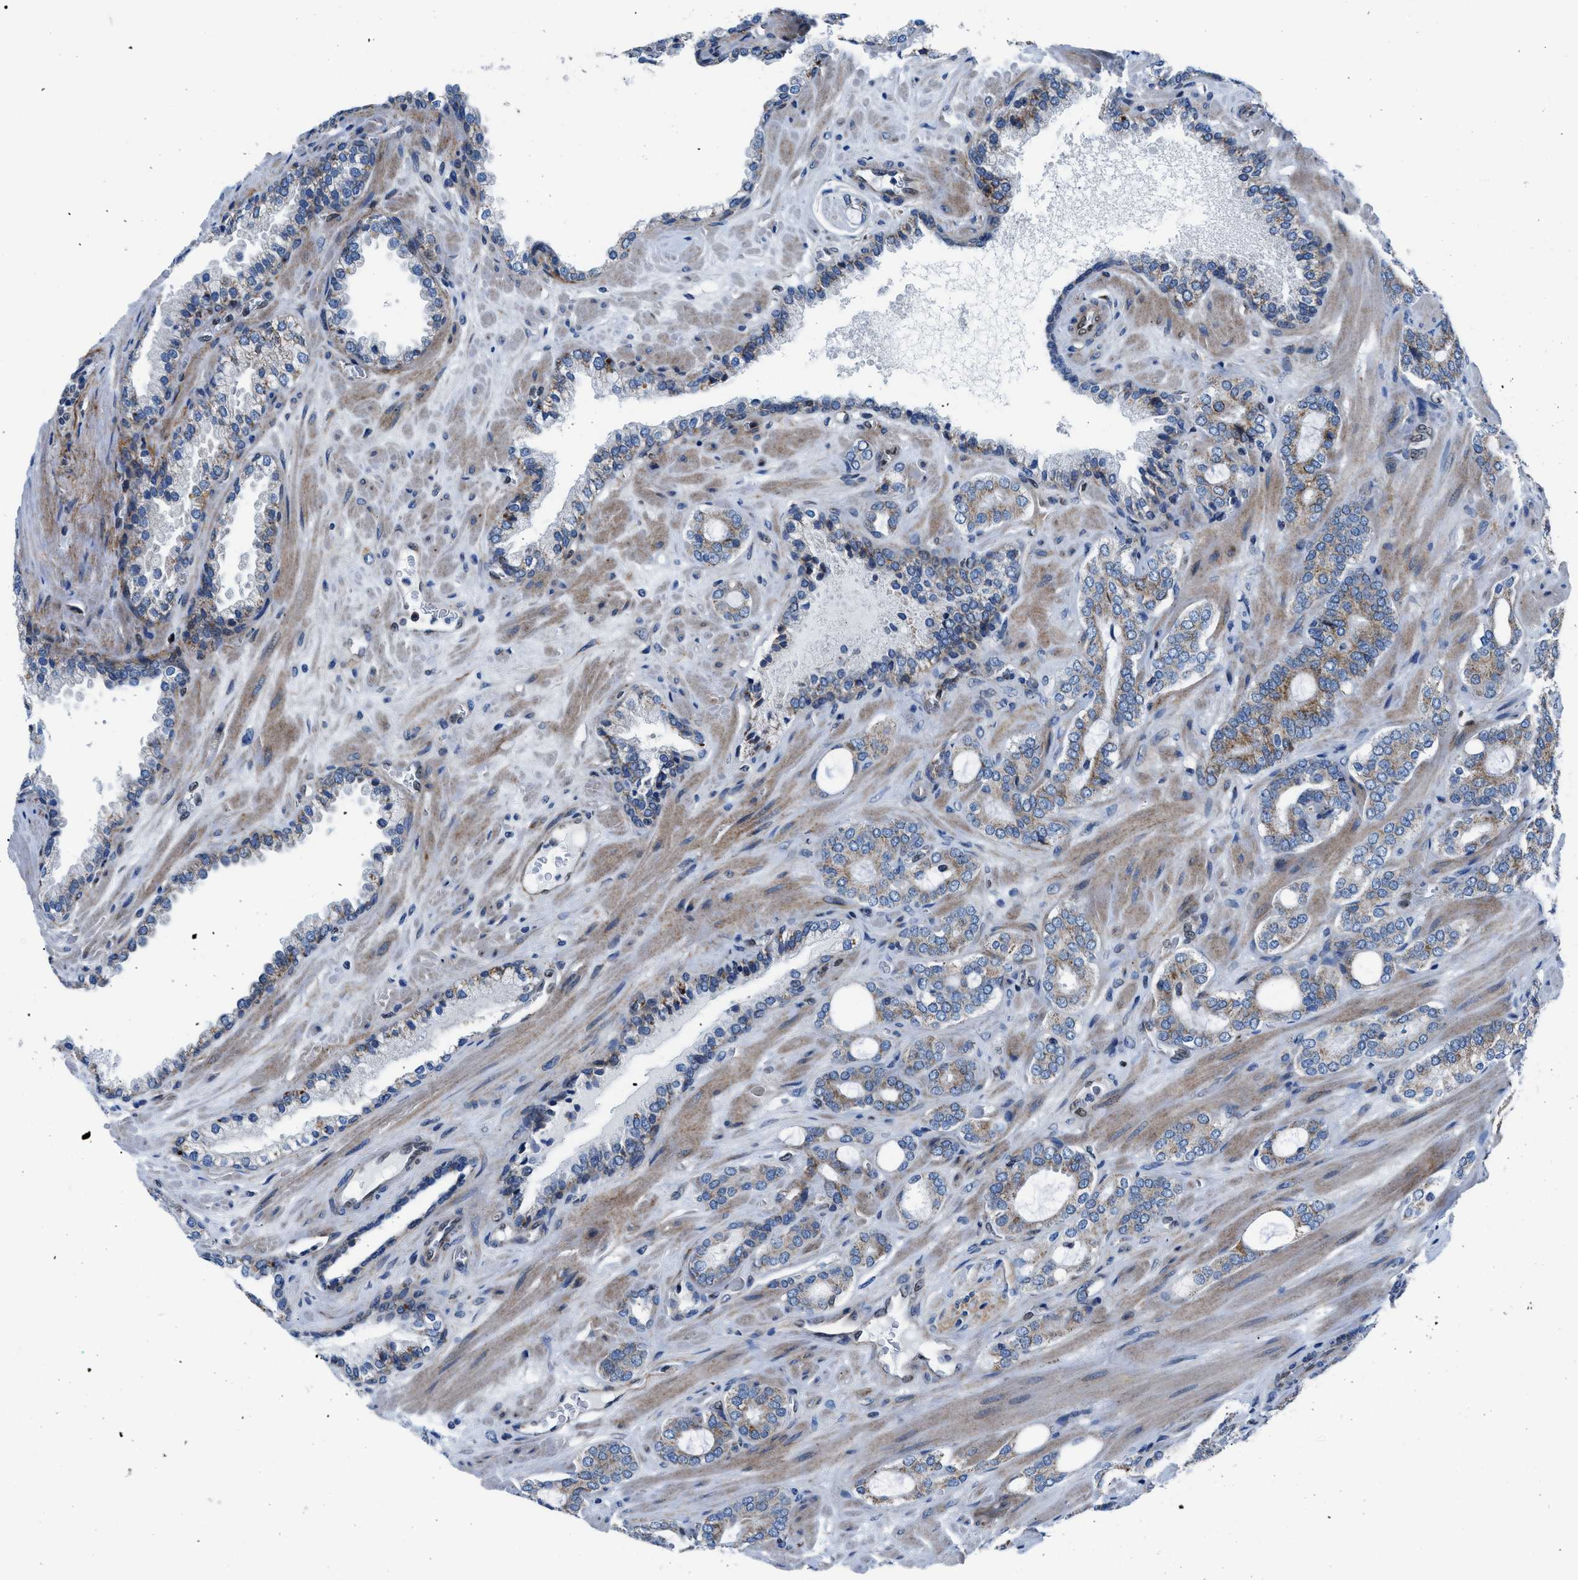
{"staining": {"intensity": "moderate", "quantity": "25%-75%", "location": "cytoplasmic/membranous"}, "tissue": "prostate cancer", "cell_type": "Tumor cells", "image_type": "cancer", "snomed": [{"axis": "morphology", "description": "Adenocarcinoma, Low grade"}, {"axis": "topography", "description": "Prostate"}], "caption": "Immunohistochemistry photomicrograph of neoplastic tissue: prostate cancer (low-grade adenocarcinoma) stained using immunohistochemistry (IHC) reveals medium levels of moderate protein expression localized specifically in the cytoplasmic/membranous of tumor cells, appearing as a cytoplasmic/membranous brown color.", "gene": "LMO2", "patient": {"sex": "male", "age": 63}}